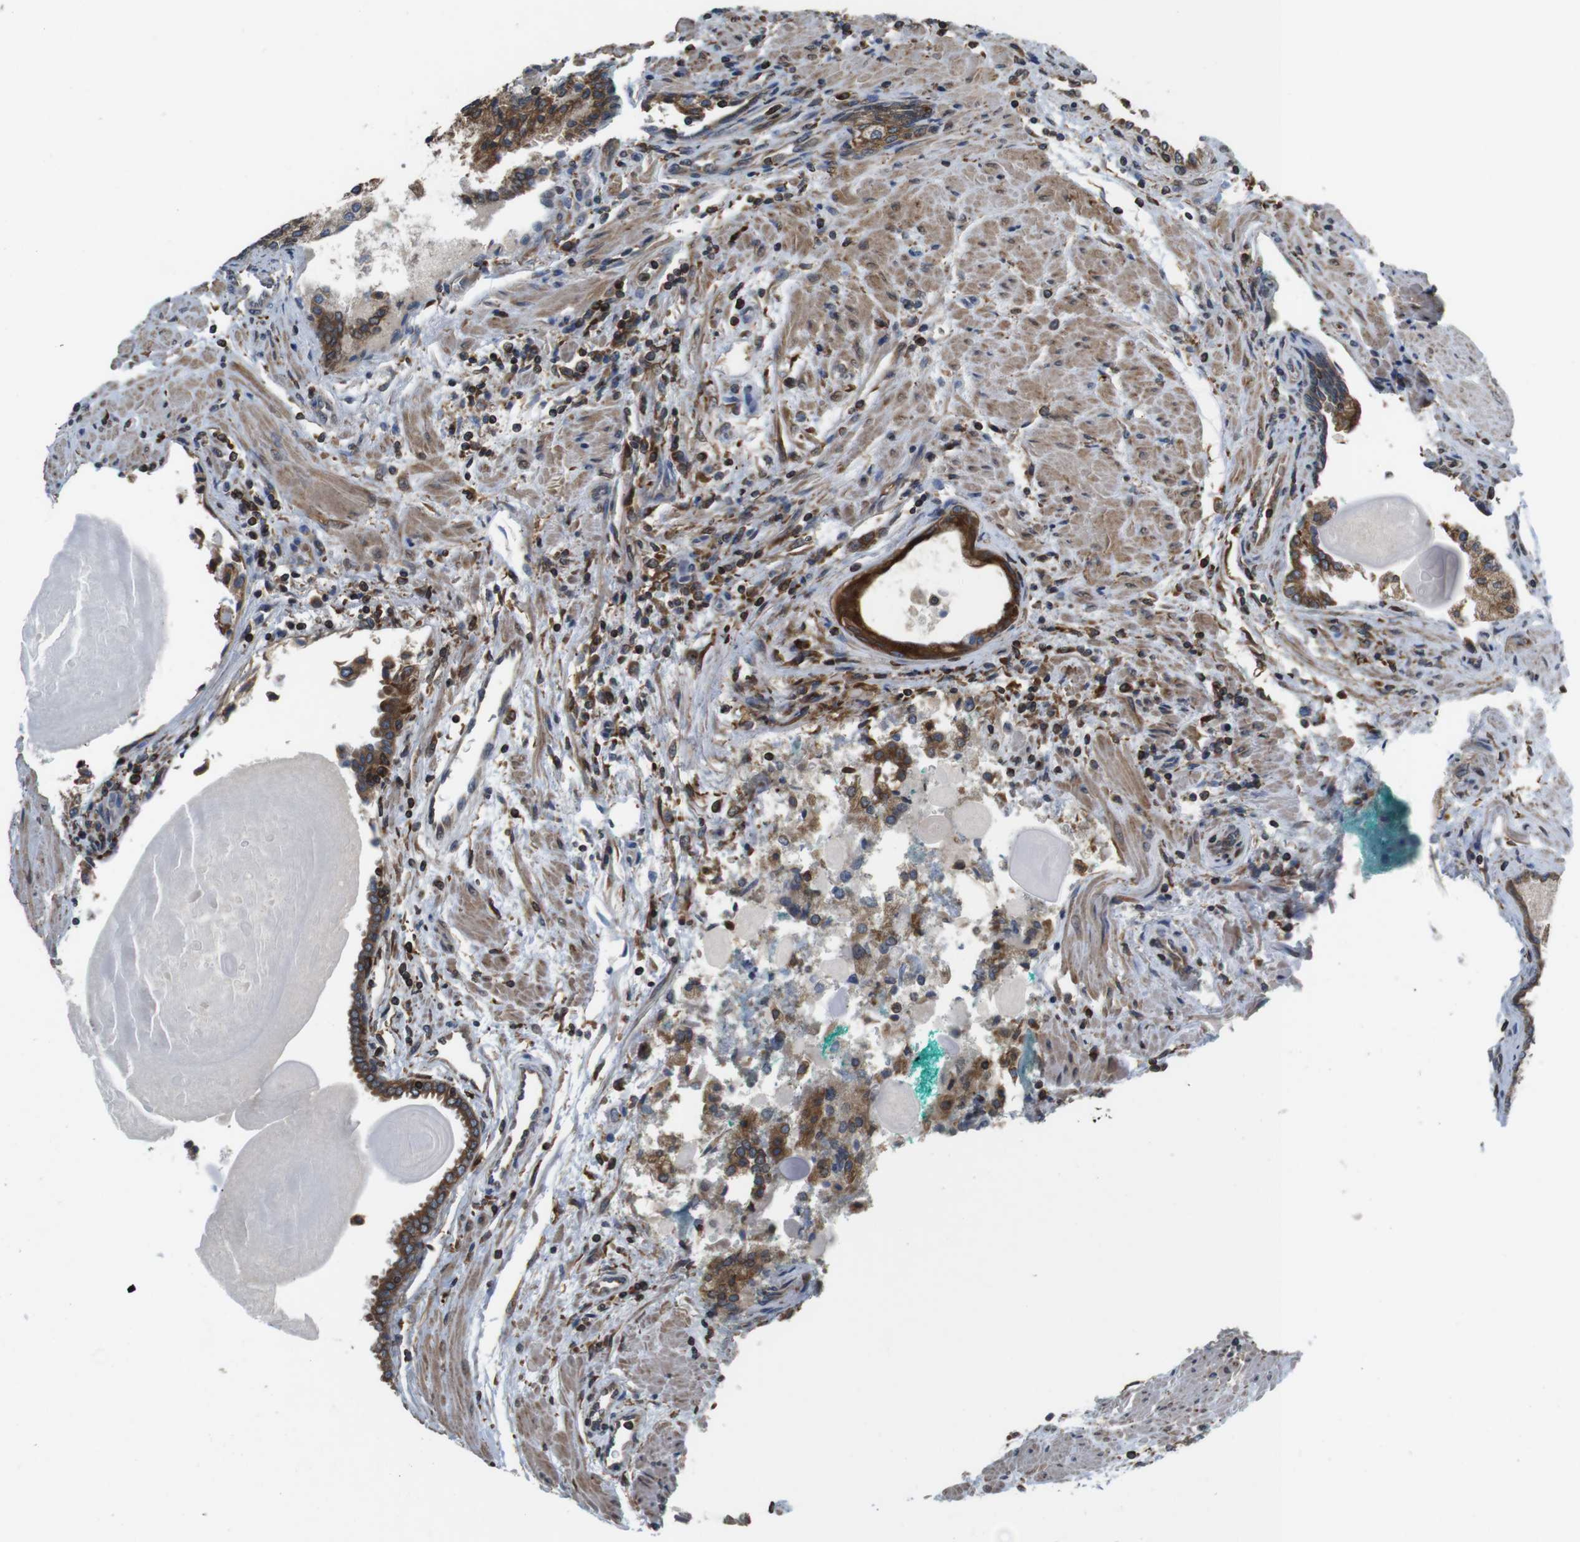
{"staining": {"intensity": "moderate", "quantity": ">75%", "location": "cytoplasmic/membranous"}, "tissue": "prostate cancer", "cell_type": "Tumor cells", "image_type": "cancer", "snomed": [{"axis": "morphology", "description": "Adenocarcinoma, High grade"}, {"axis": "topography", "description": "Prostate"}], "caption": "Brown immunohistochemical staining in adenocarcinoma (high-grade) (prostate) shows moderate cytoplasmic/membranous expression in approximately >75% of tumor cells. (DAB (3,3'-diaminobenzidine) IHC, brown staining for protein, blue staining for nuclei).", "gene": "ARL6IP5", "patient": {"sex": "male", "age": 58}}